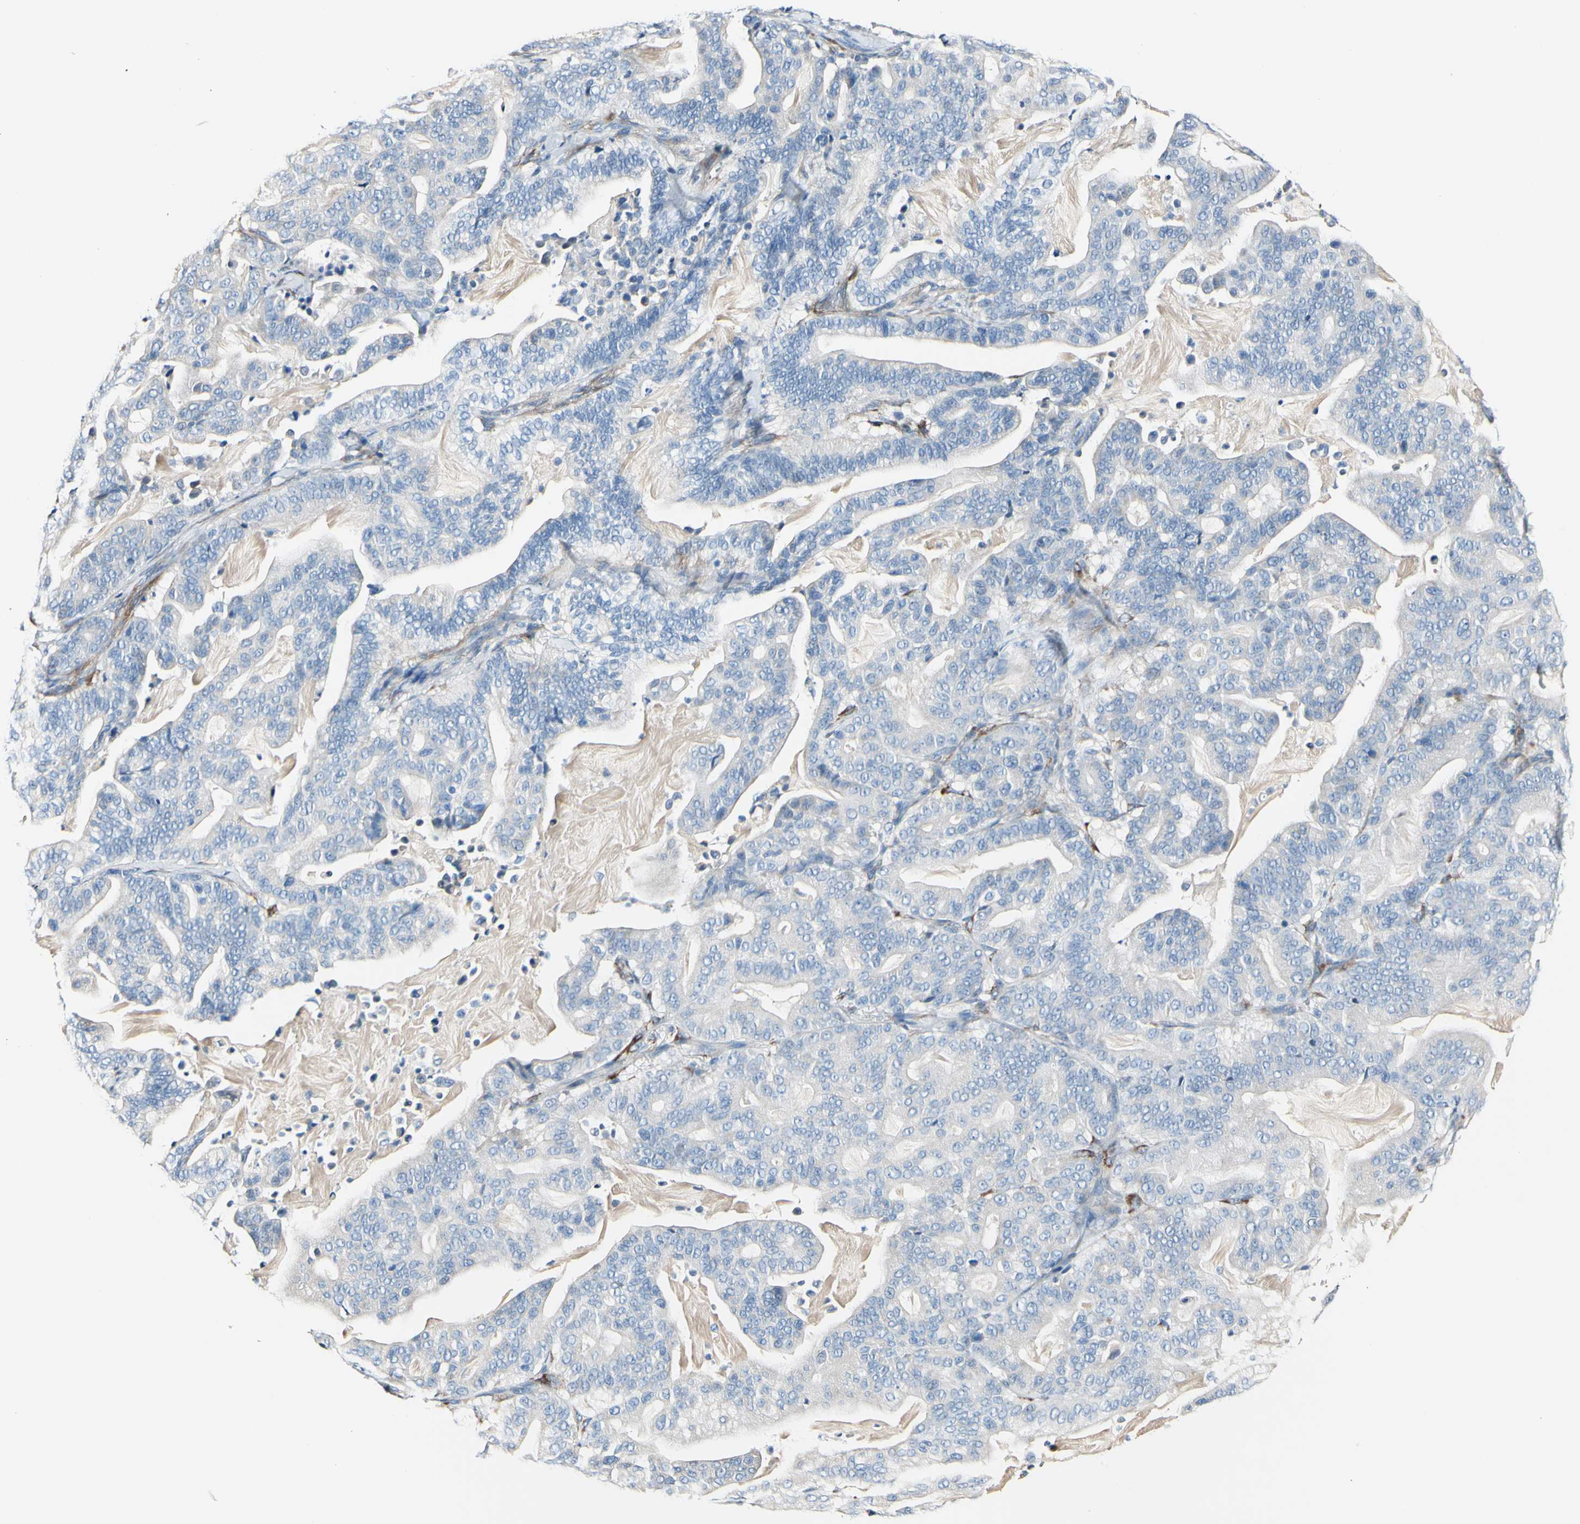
{"staining": {"intensity": "negative", "quantity": "none", "location": "none"}, "tissue": "pancreatic cancer", "cell_type": "Tumor cells", "image_type": "cancer", "snomed": [{"axis": "morphology", "description": "Adenocarcinoma, NOS"}, {"axis": "topography", "description": "Pancreas"}], "caption": "Immunohistochemical staining of human pancreatic cancer demonstrates no significant positivity in tumor cells.", "gene": "COL6A3", "patient": {"sex": "male", "age": 63}}